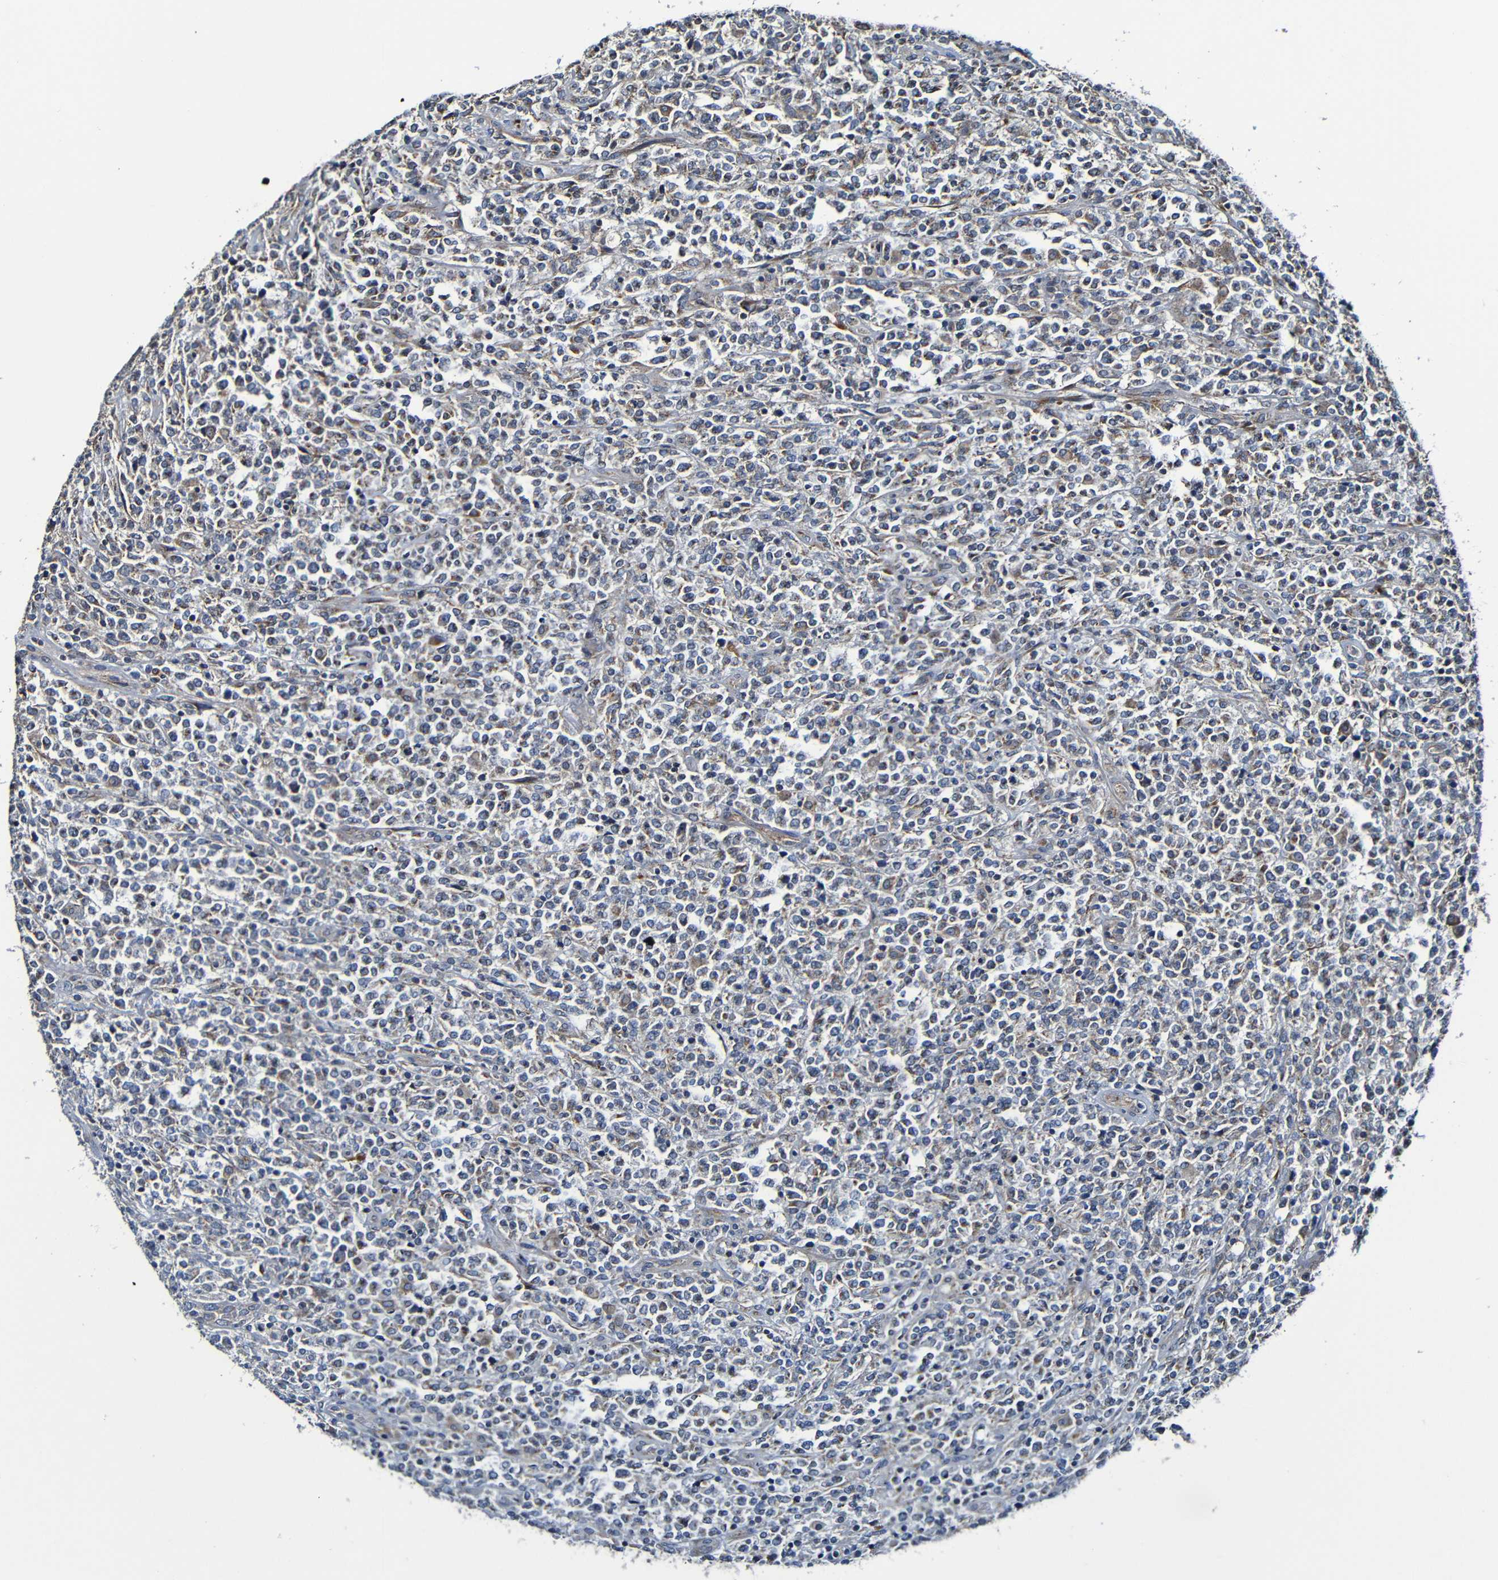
{"staining": {"intensity": "moderate", "quantity": "25%-75%", "location": "cytoplasmic/membranous"}, "tissue": "lymphoma", "cell_type": "Tumor cells", "image_type": "cancer", "snomed": [{"axis": "morphology", "description": "Malignant lymphoma, non-Hodgkin's type, High grade"}, {"axis": "topography", "description": "Soft tissue"}], "caption": "Brown immunohistochemical staining in human high-grade malignant lymphoma, non-Hodgkin's type demonstrates moderate cytoplasmic/membranous staining in approximately 25%-75% of tumor cells. (DAB (3,3'-diaminobenzidine) = brown stain, brightfield microscopy at high magnification).", "gene": "ADAM15", "patient": {"sex": "male", "age": 18}}